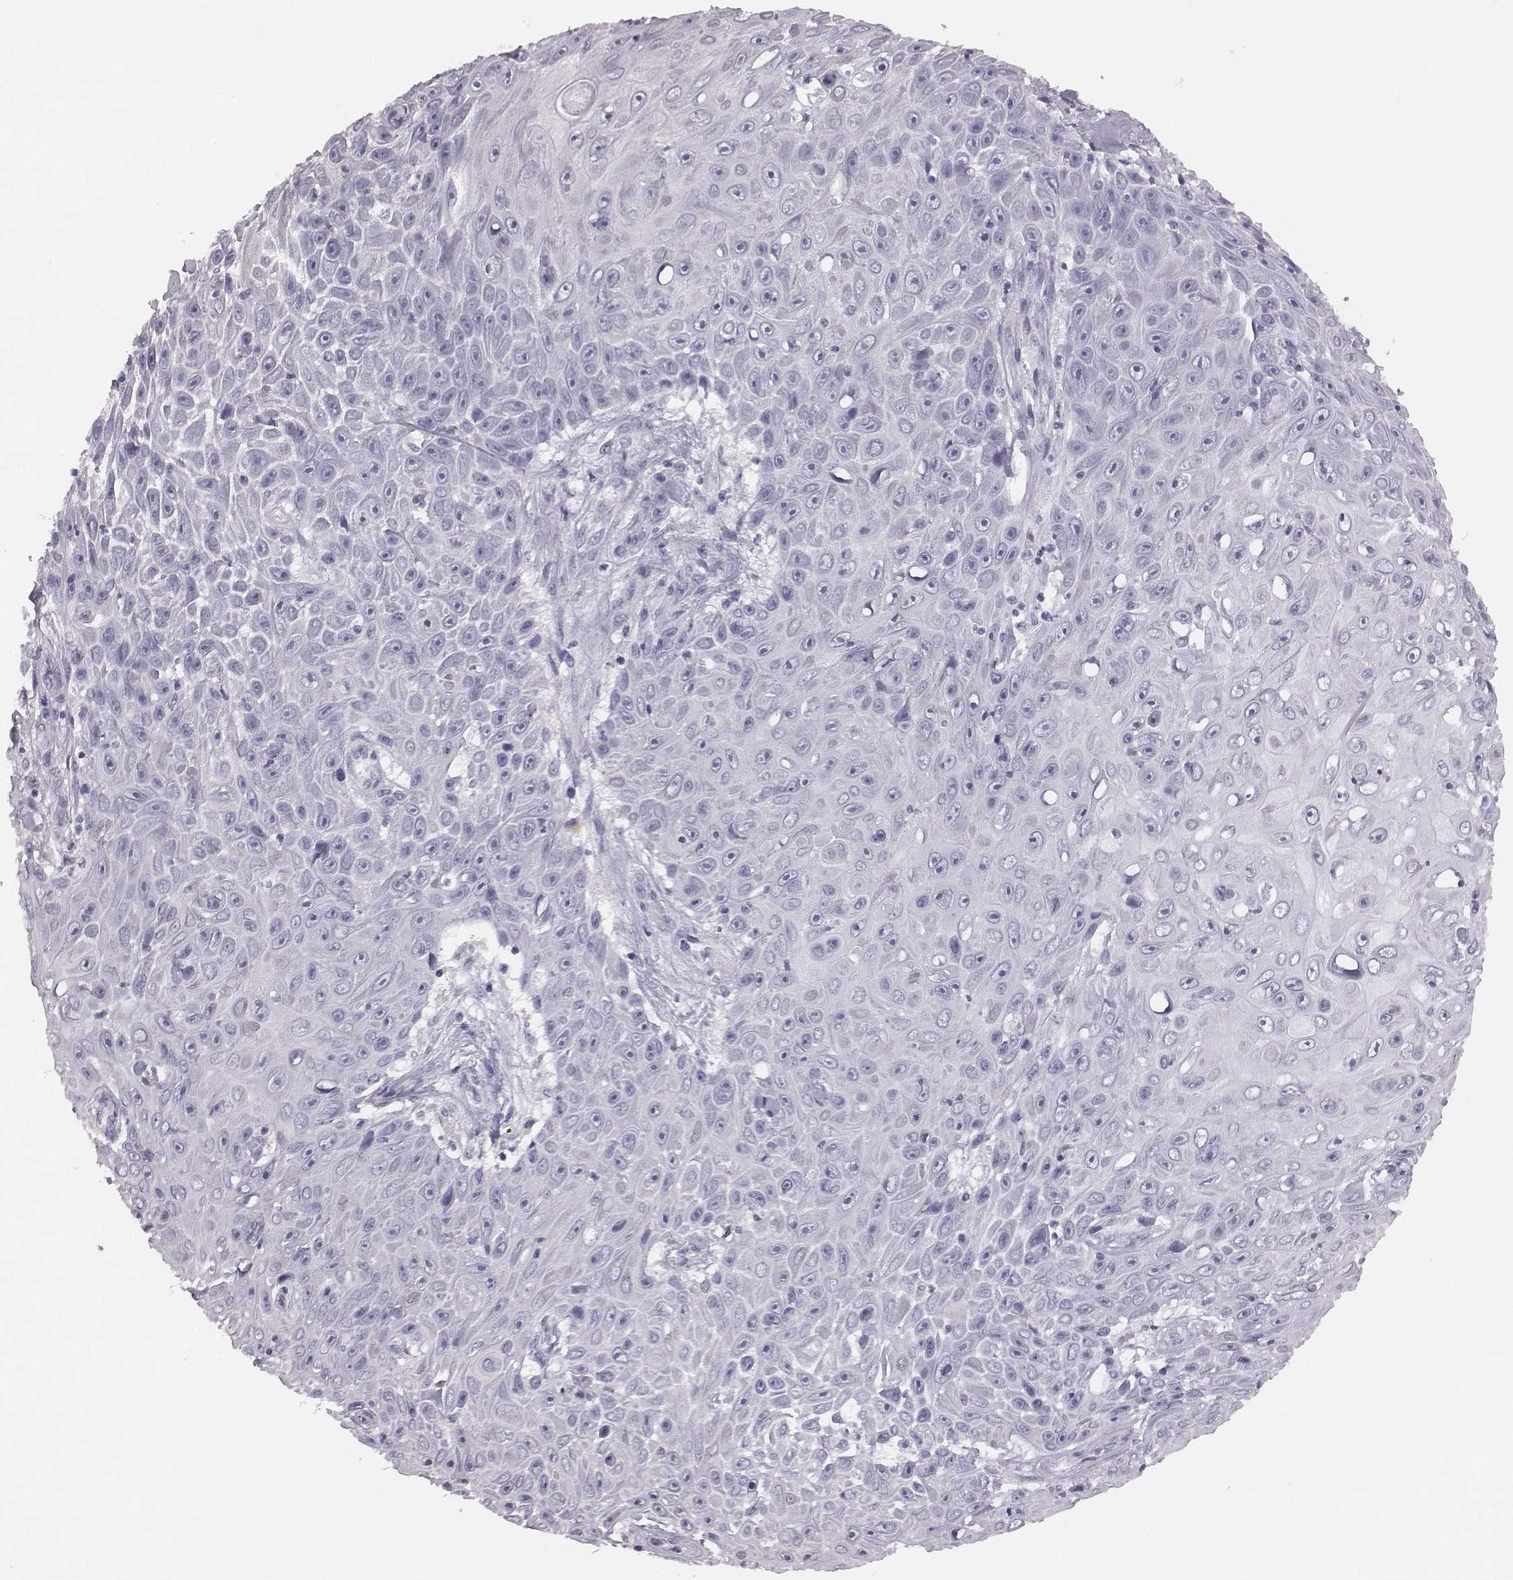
{"staining": {"intensity": "negative", "quantity": "none", "location": "none"}, "tissue": "skin cancer", "cell_type": "Tumor cells", "image_type": "cancer", "snomed": [{"axis": "morphology", "description": "Squamous cell carcinoma, NOS"}, {"axis": "topography", "description": "Skin"}], "caption": "Tumor cells show no significant expression in skin cancer.", "gene": "GUCA1A", "patient": {"sex": "male", "age": 82}}